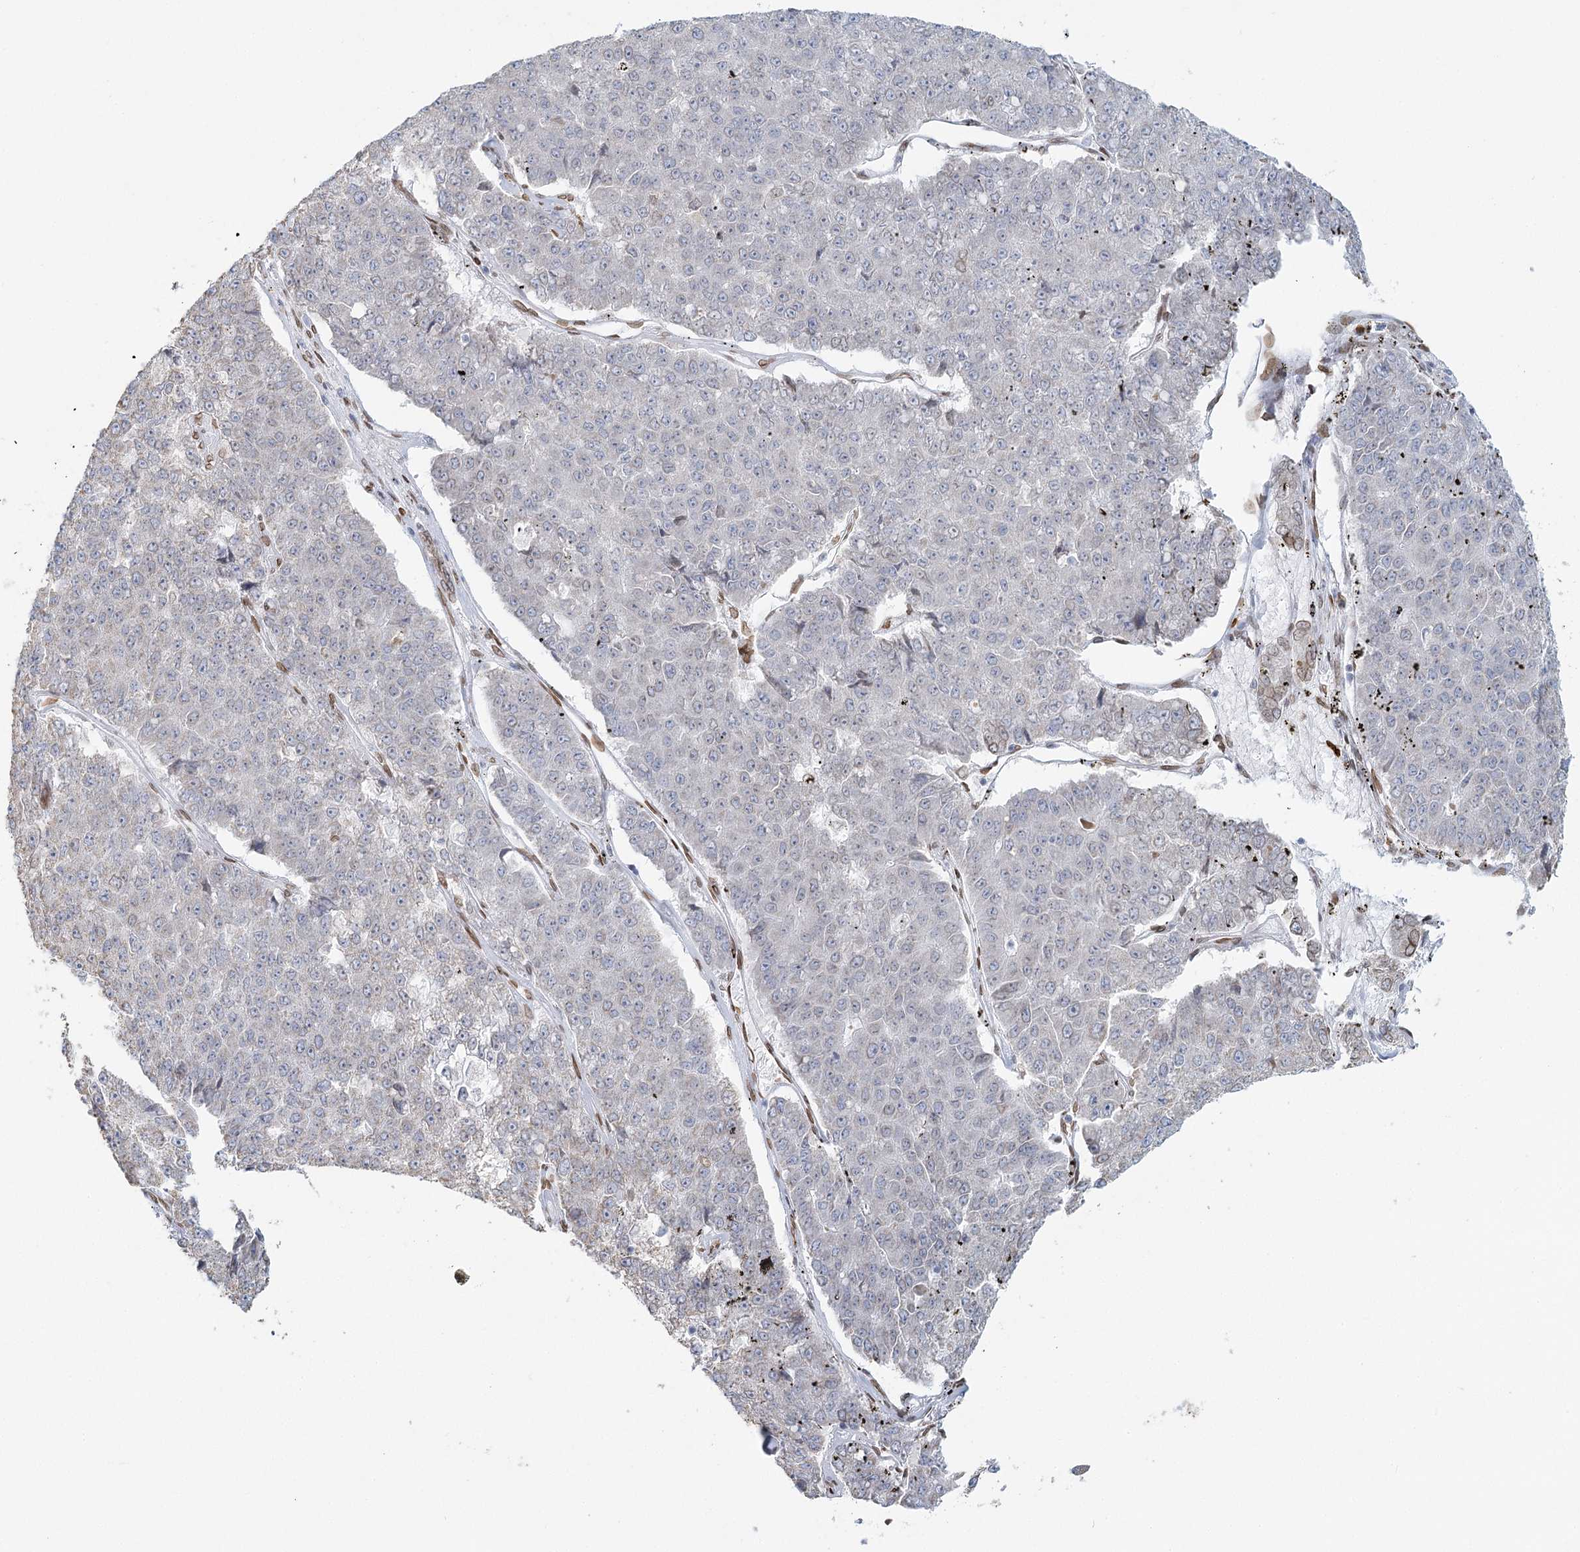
{"staining": {"intensity": "negative", "quantity": "none", "location": "none"}, "tissue": "pancreatic cancer", "cell_type": "Tumor cells", "image_type": "cancer", "snomed": [{"axis": "morphology", "description": "Adenocarcinoma, NOS"}, {"axis": "topography", "description": "Pancreas"}], "caption": "This is an IHC photomicrograph of adenocarcinoma (pancreatic). There is no positivity in tumor cells.", "gene": "VWA5A", "patient": {"sex": "male", "age": 50}}